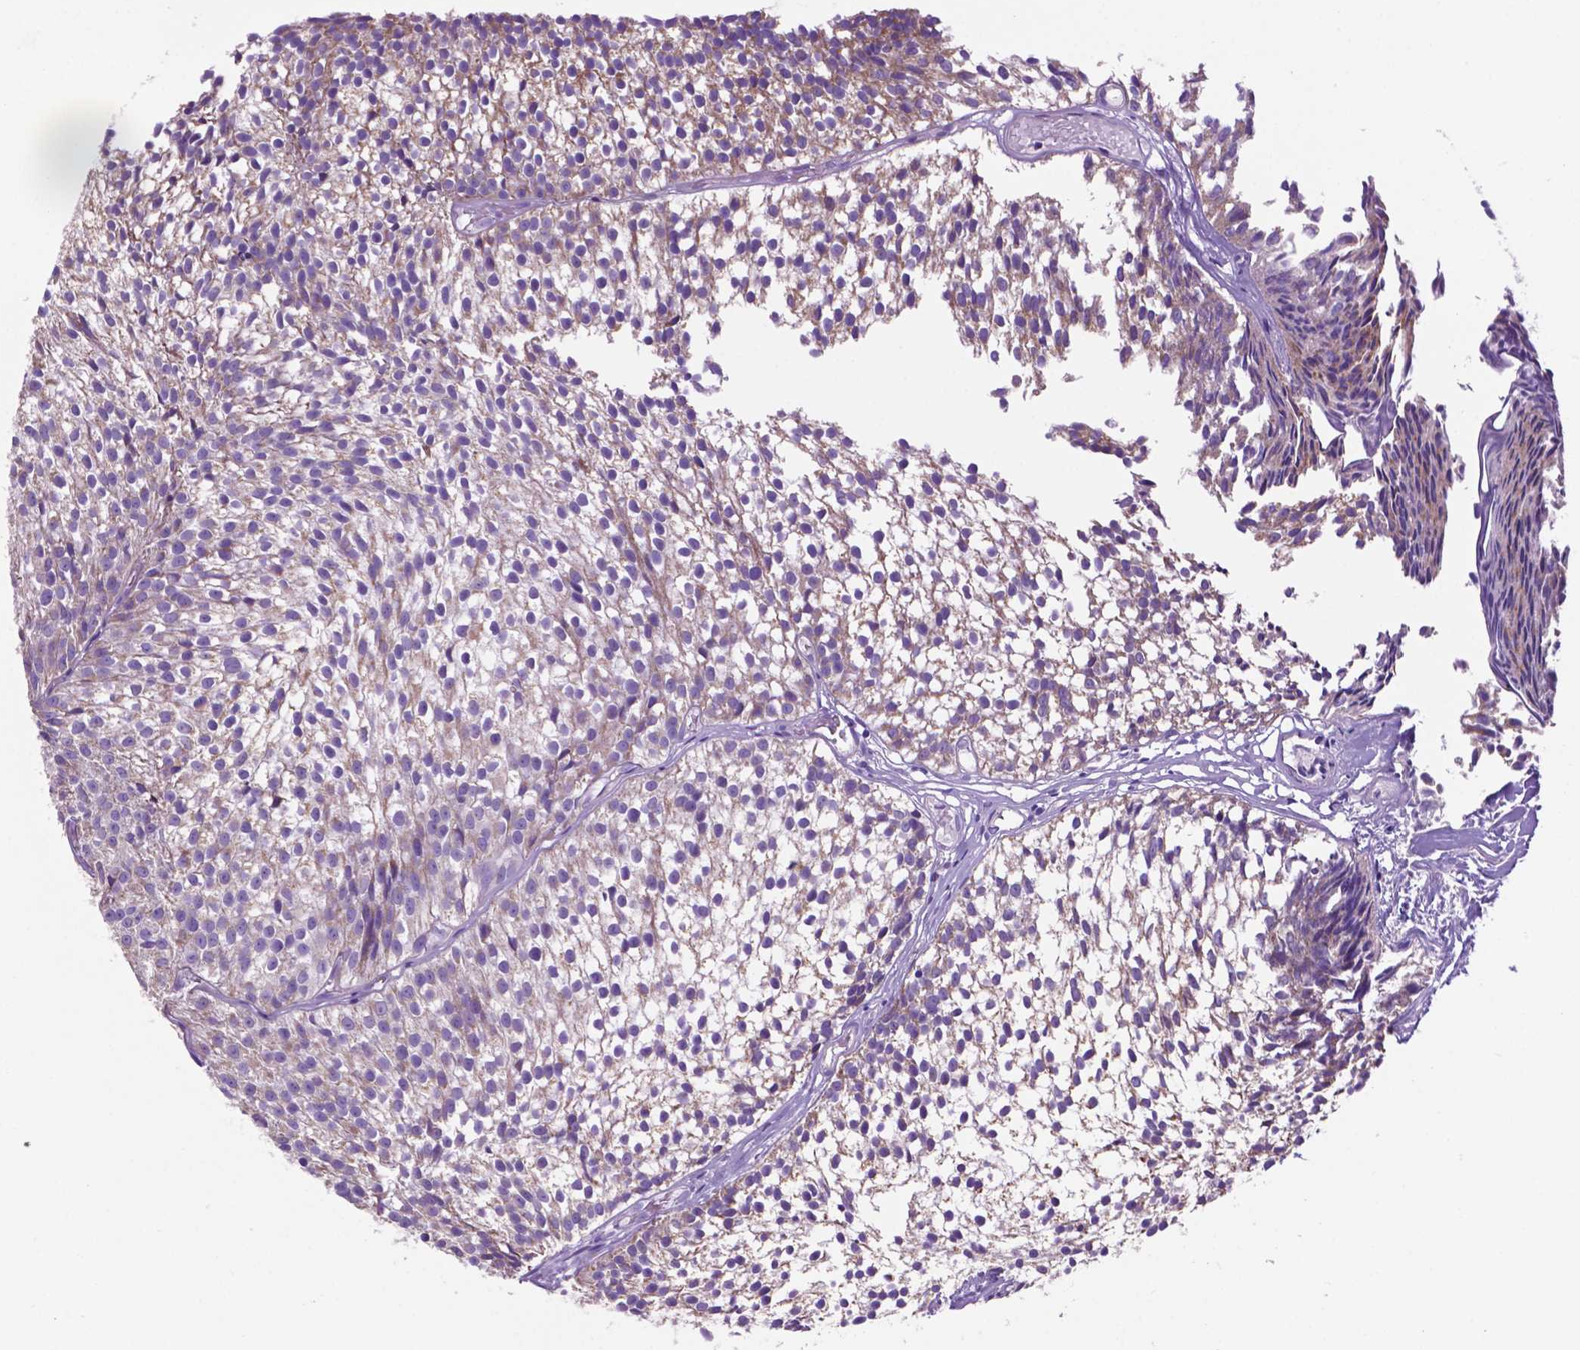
{"staining": {"intensity": "weak", "quantity": "<25%", "location": "cytoplasmic/membranous"}, "tissue": "urothelial cancer", "cell_type": "Tumor cells", "image_type": "cancer", "snomed": [{"axis": "morphology", "description": "Urothelial carcinoma, Low grade"}, {"axis": "topography", "description": "Urinary bladder"}], "caption": "Urothelial cancer was stained to show a protein in brown. There is no significant staining in tumor cells.", "gene": "TMEM121B", "patient": {"sex": "male", "age": 63}}